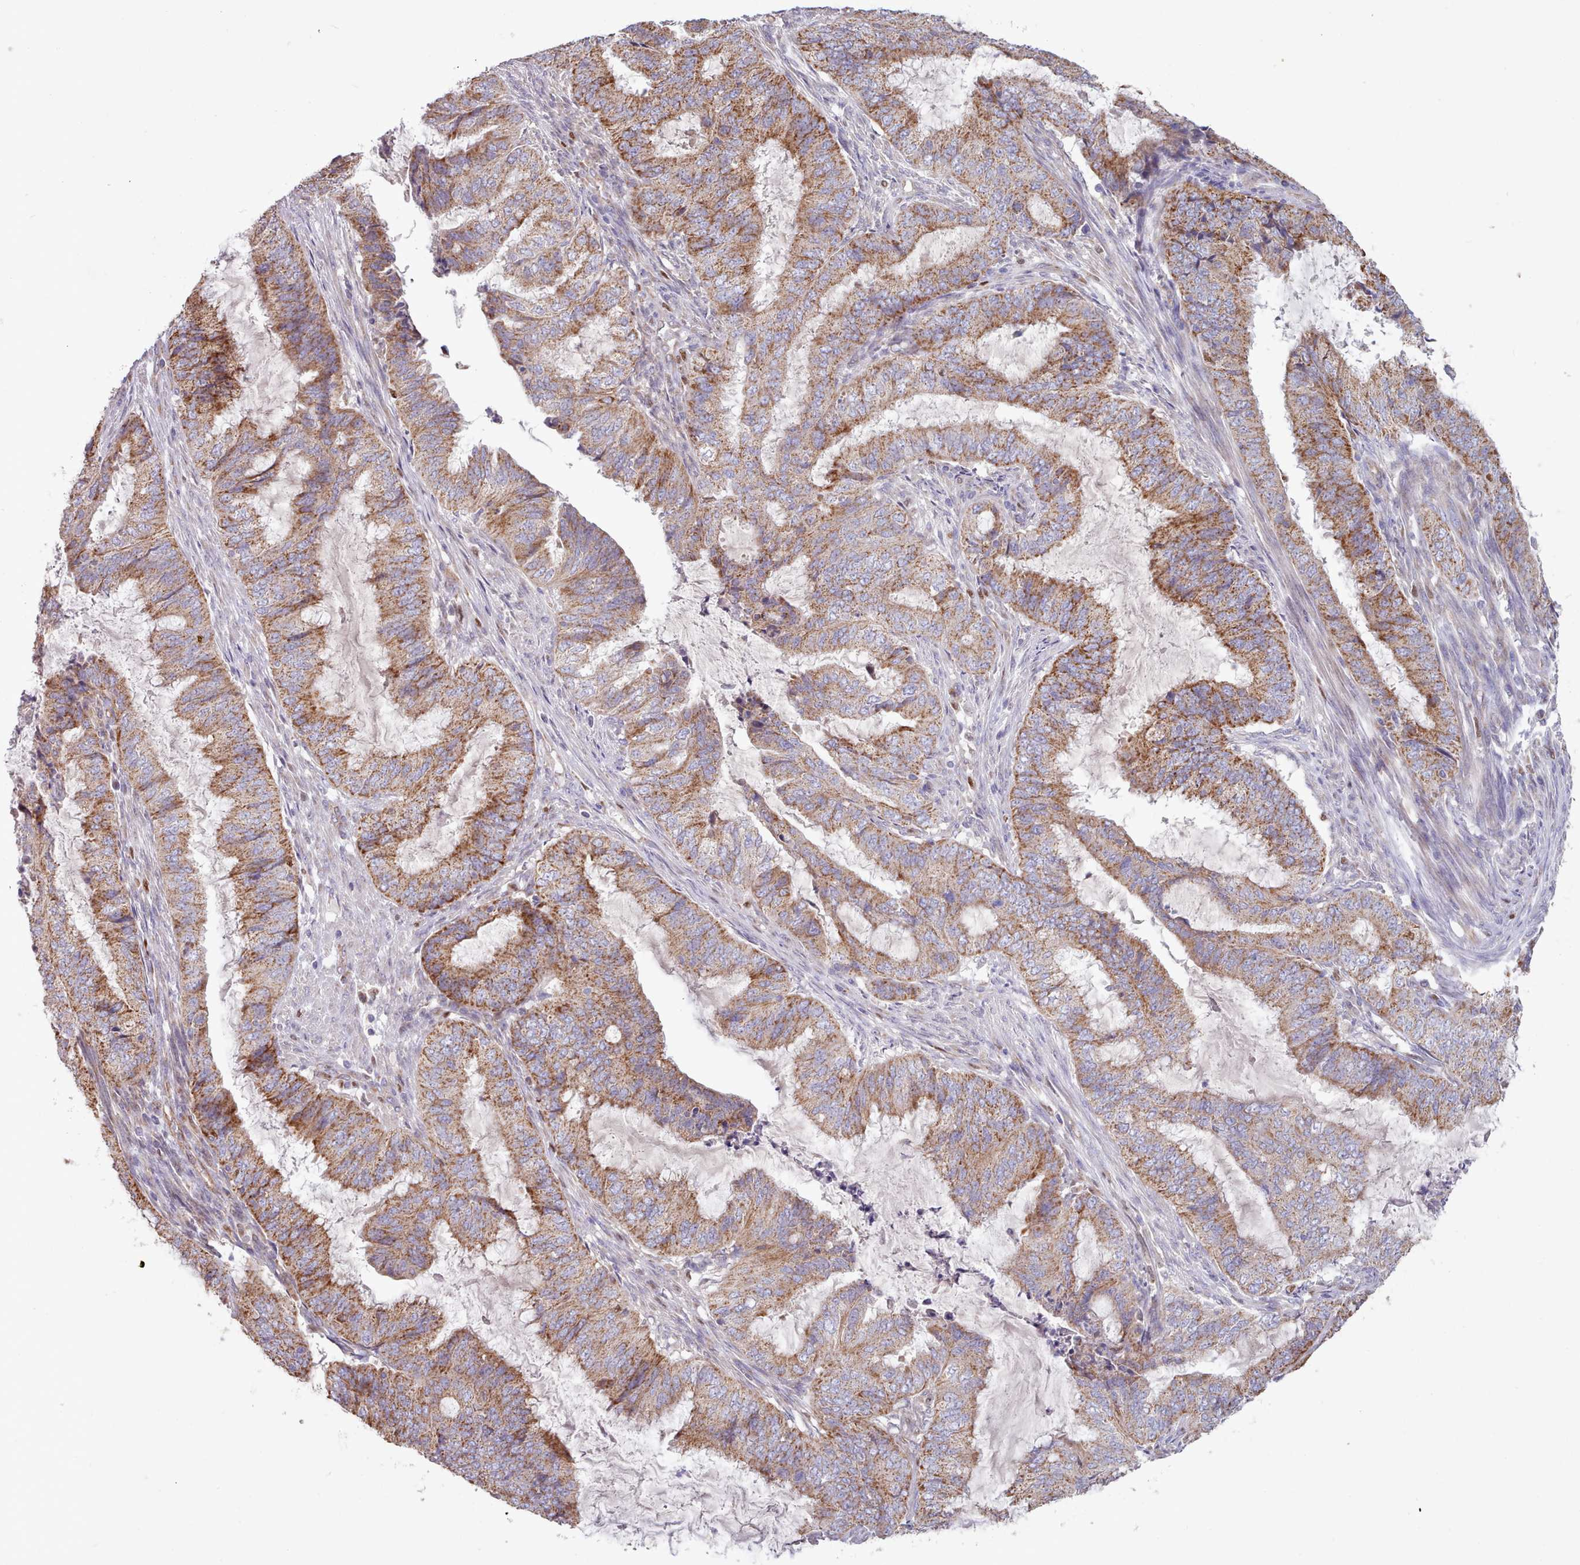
{"staining": {"intensity": "strong", "quantity": "25%-75%", "location": "cytoplasmic/membranous"}, "tissue": "endometrial cancer", "cell_type": "Tumor cells", "image_type": "cancer", "snomed": [{"axis": "morphology", "description": "Adenocarcinoma, NOS"}, {"axis": "topography", "description": "Endometrium"}], "caption": "Immunohistochemistry (IHC) histopathology image of neoplastic tissue: endometrial cancer stained using immunohistochemistry reveals high levels of strong protein expression localized specifically in the cytoplasmic/membranous of tumor cells, appearing as a cytoplasmic/membranous brown color.", "gene": "HSDL2", "patient": {"sex": "female", "age": 51}}